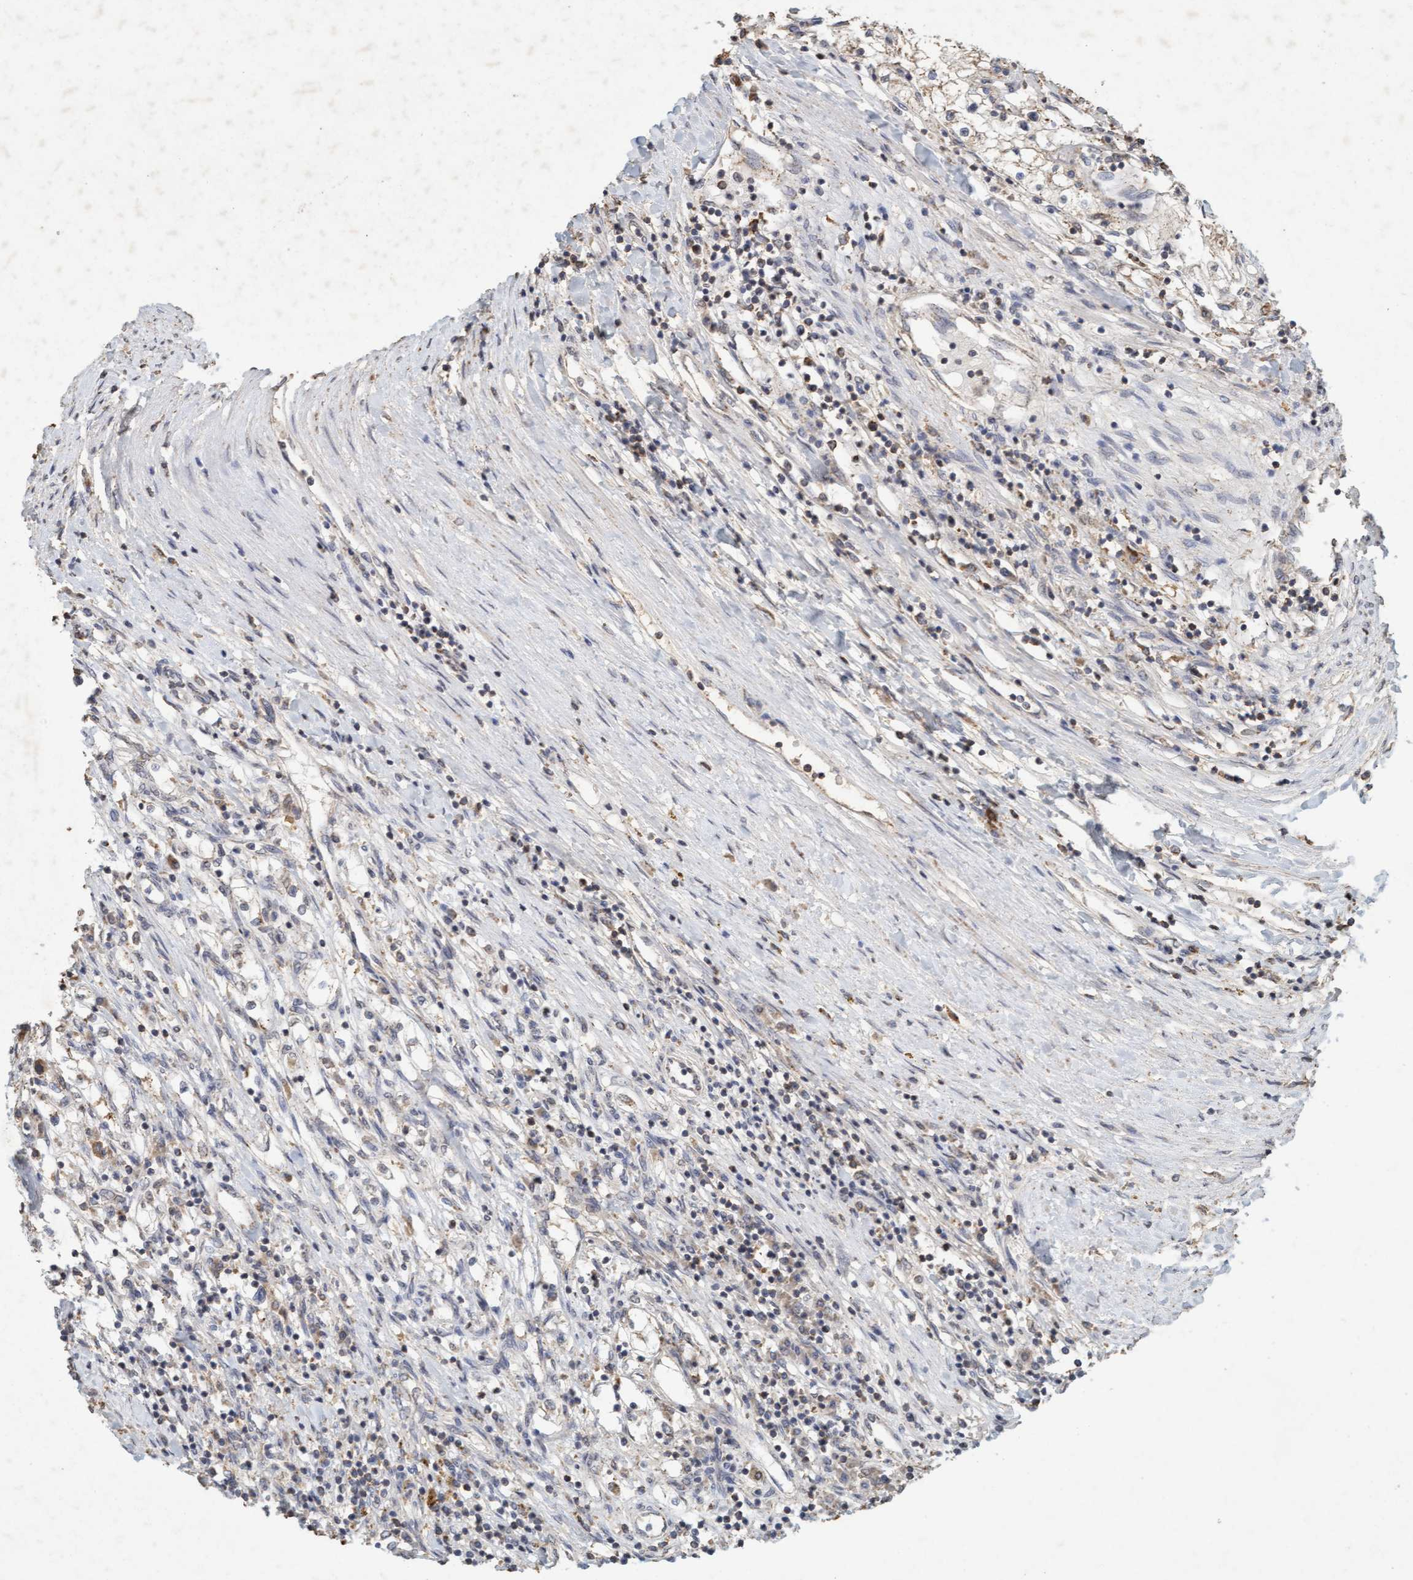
{"staining": {"intensity": "moderate", "quantity": "25%-75%", "location": "cytoplasmic/membranous"}, "tissue": "renal cancer", "cell_type": "Tumor cells", "image_type": "cancer", "snomed": [{"axis": "morphology", "description": "Adenocarcinoma, NOS"}, {"axis": "topography", "description": "Kidney"}], "caption": "Human renal cancer (adenocarcinoma) stained for a protein (brown) demonstrates moderate cytoplasmic/membranous positive expression in about 25%-75% of tumor cells.", "gene": "VSIG8", "patient": {"sex": "male", "age": 68}}